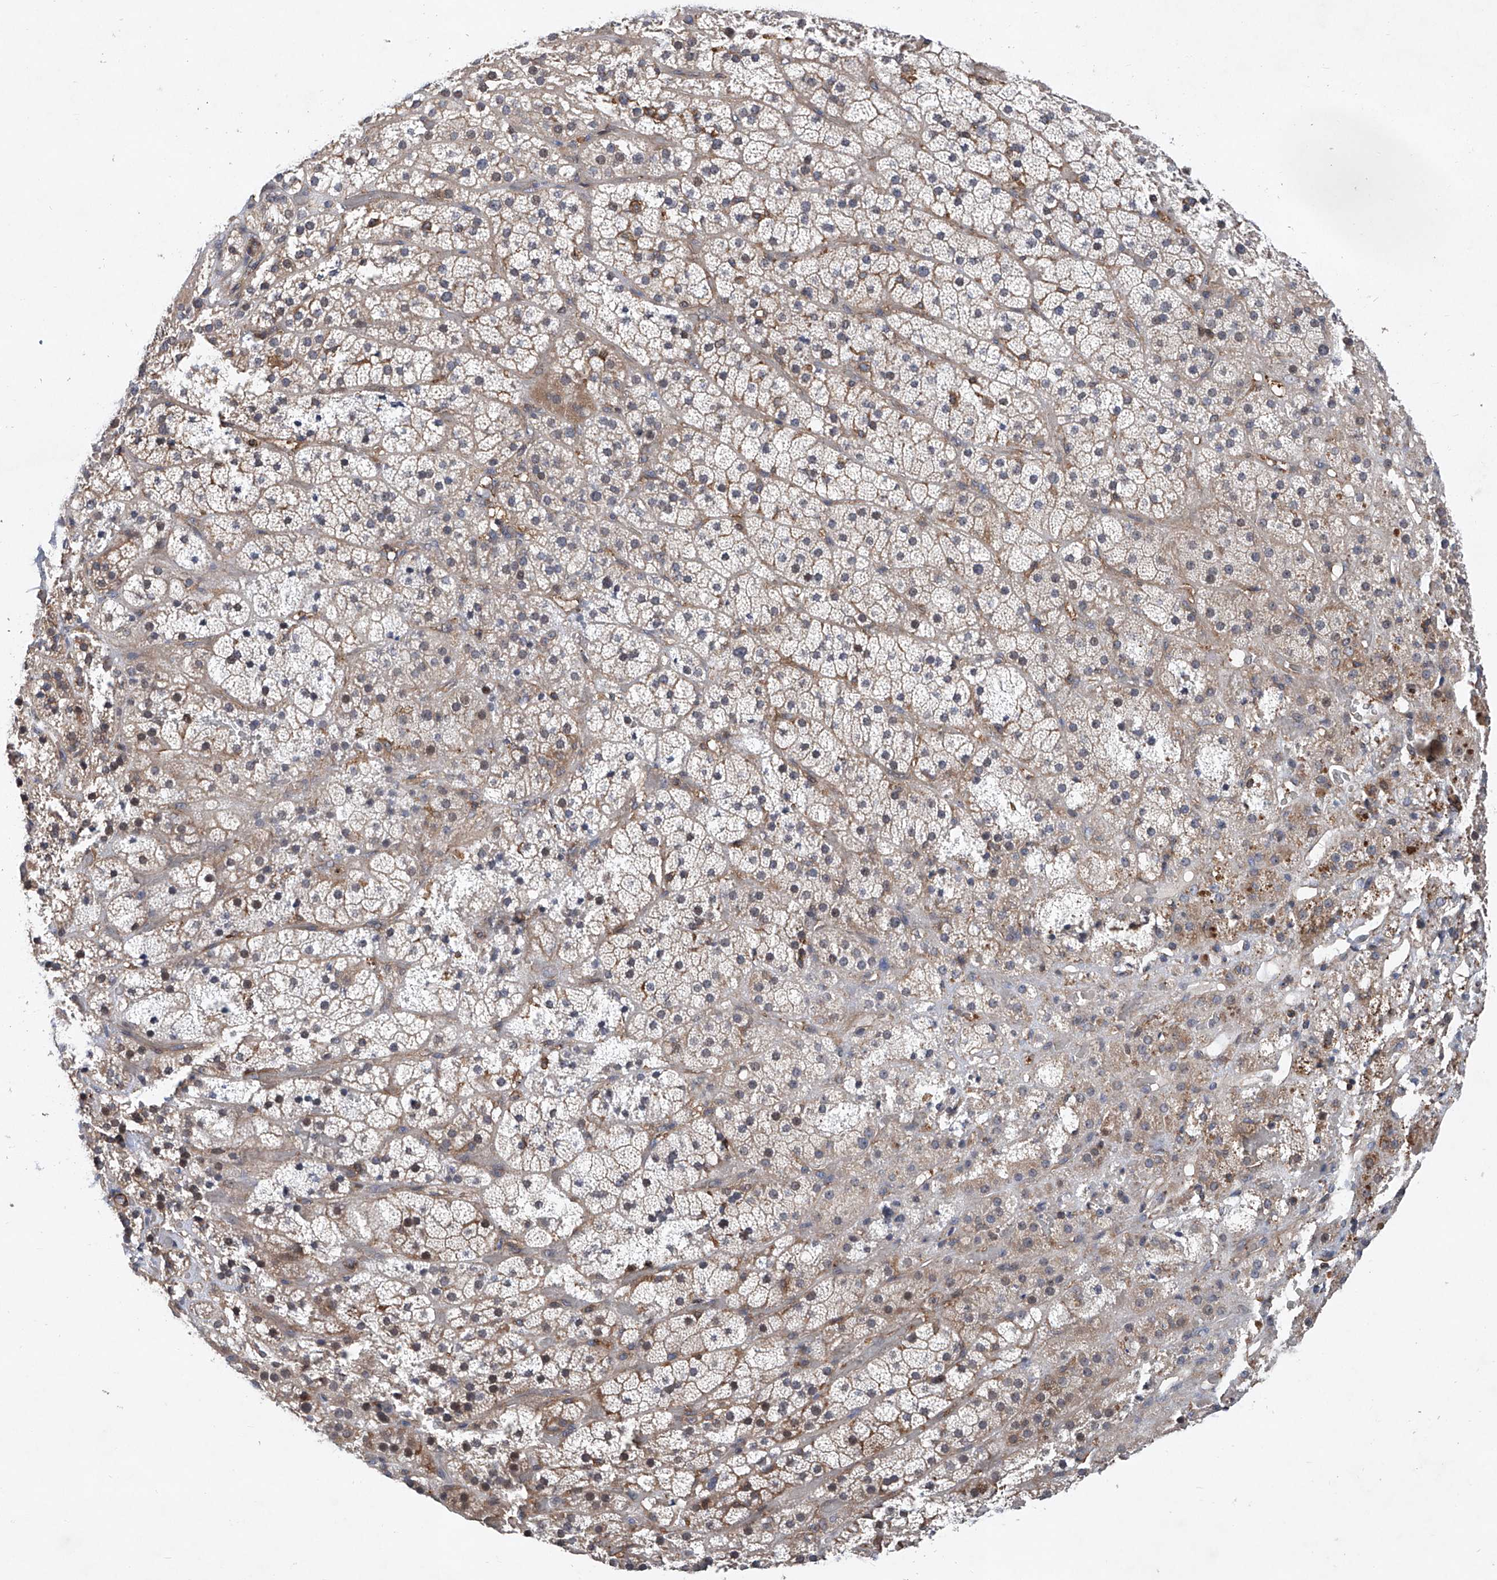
{"staining": {"intensity": "moderate", "quantity": "<25%", "location": "cytoplasmic/membranous,nuclear"}, "tissue": "adrenal gland", "cell_type": "Glandular cells", "image_type": "normal", "snomed": [{"axis": "morphology", "description": "Normal tissue, NOS"}, {"axis": "topography", "description": "Adrenal gland"}], "caption": "This histopathology image reveals IHC staining of benign human adrenal gland, with low moderate cytoplasmic/membranous,nuclear positivity in approximately <25% of glandular cells.", "gene": "NT5C3A", "patient": {"sex": "male", "age": 57}}